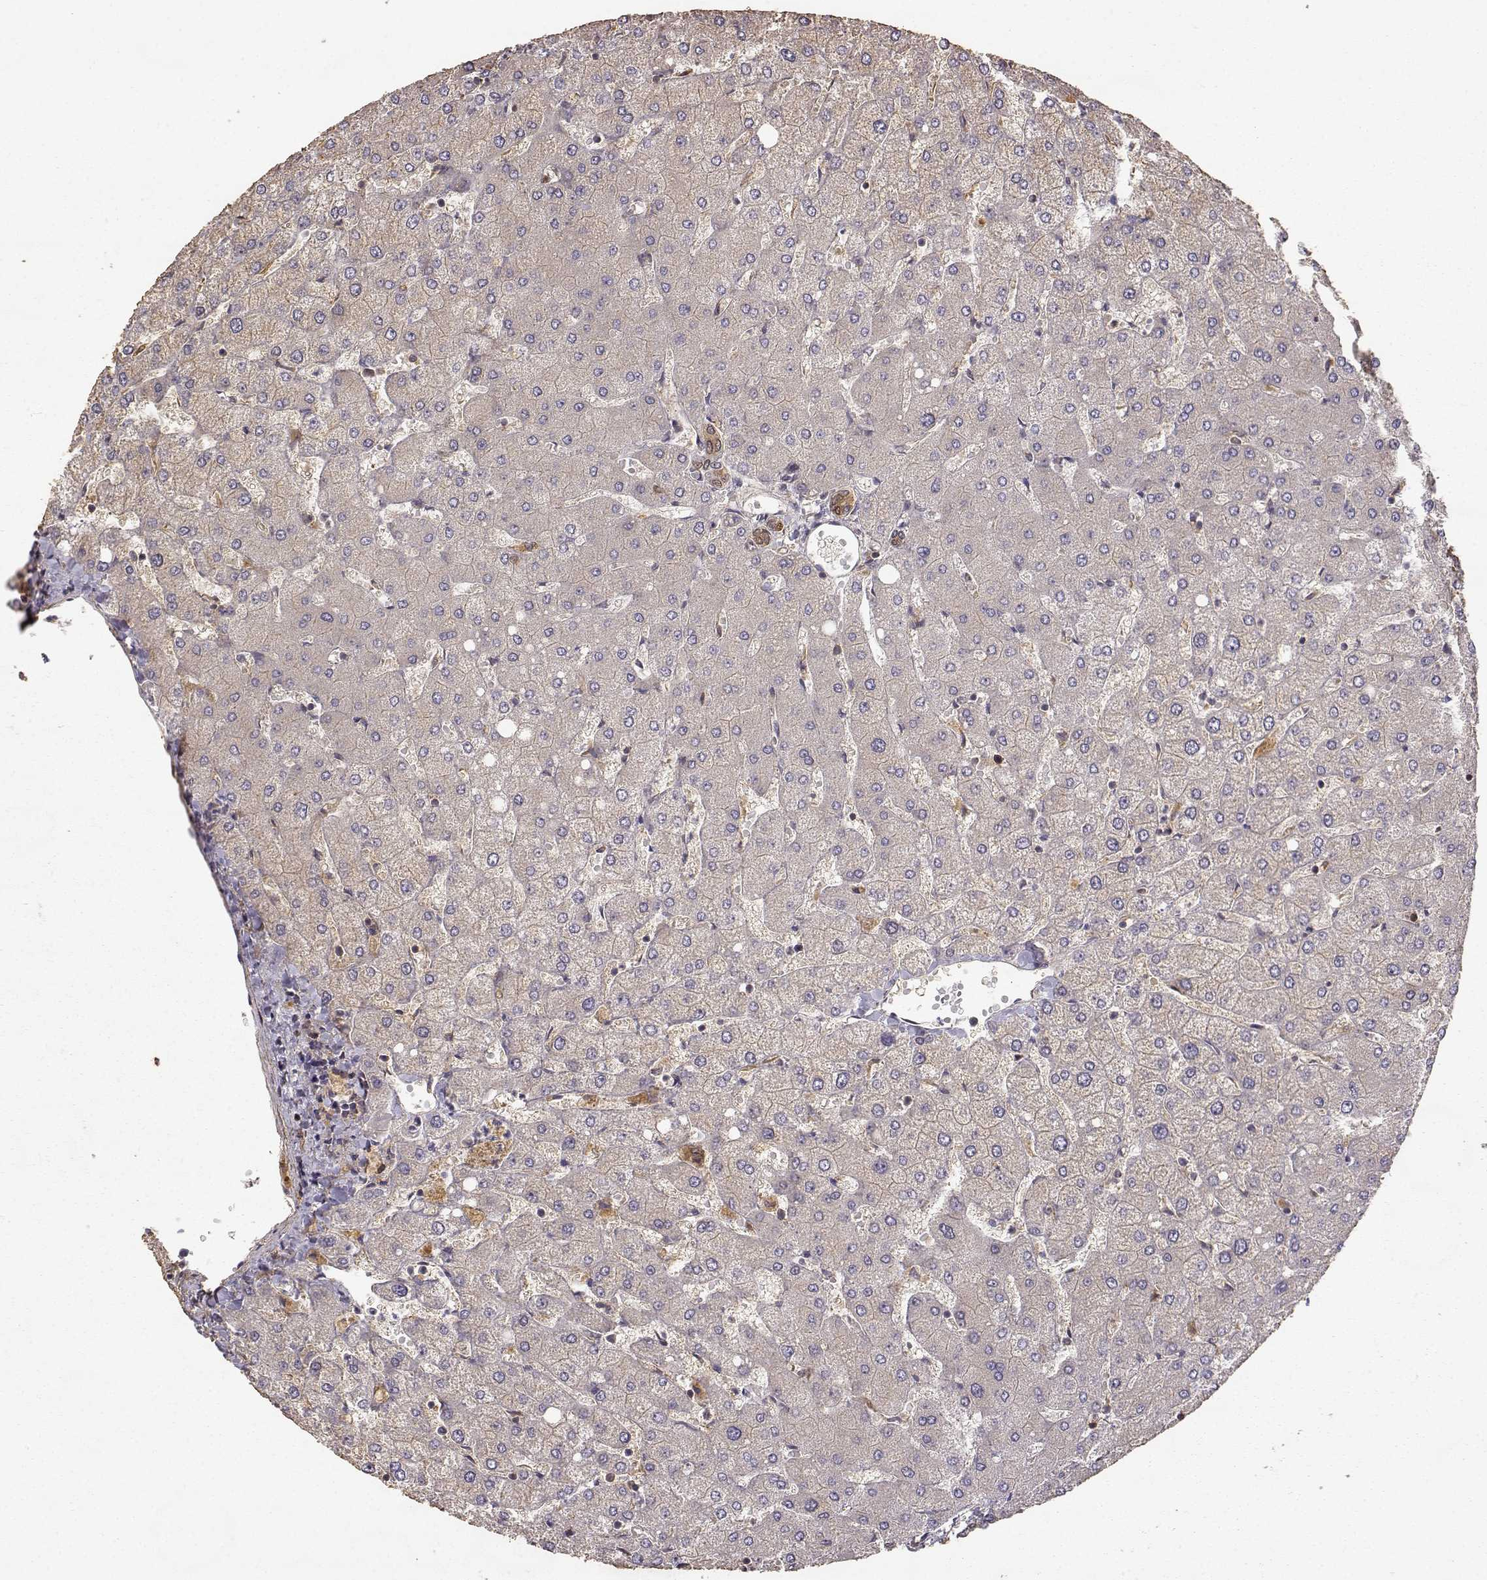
{"staining": {"intensity": "moderate", "quantity": ">75%", "location": "cytoplasmic/membranous"}, "tissue": "liver", "cell_type": "Cholangiocytes", "image_type": "normal", "snomed": [{"axis": "morphology", "description": "Normal tissue, NOS"}, {"axis": "topography", "description": "Liver"}], "caption": "Immunohistochemistry of normal human liver shows medium levels of moderate cytoplasmic/membranous staining in about >75% of cholangiocytes. (DAB = brown stain, brightfield microscopy at high magnification).", "gene": "CRIM1", "patient": {"sex": "female", "age": 54}}